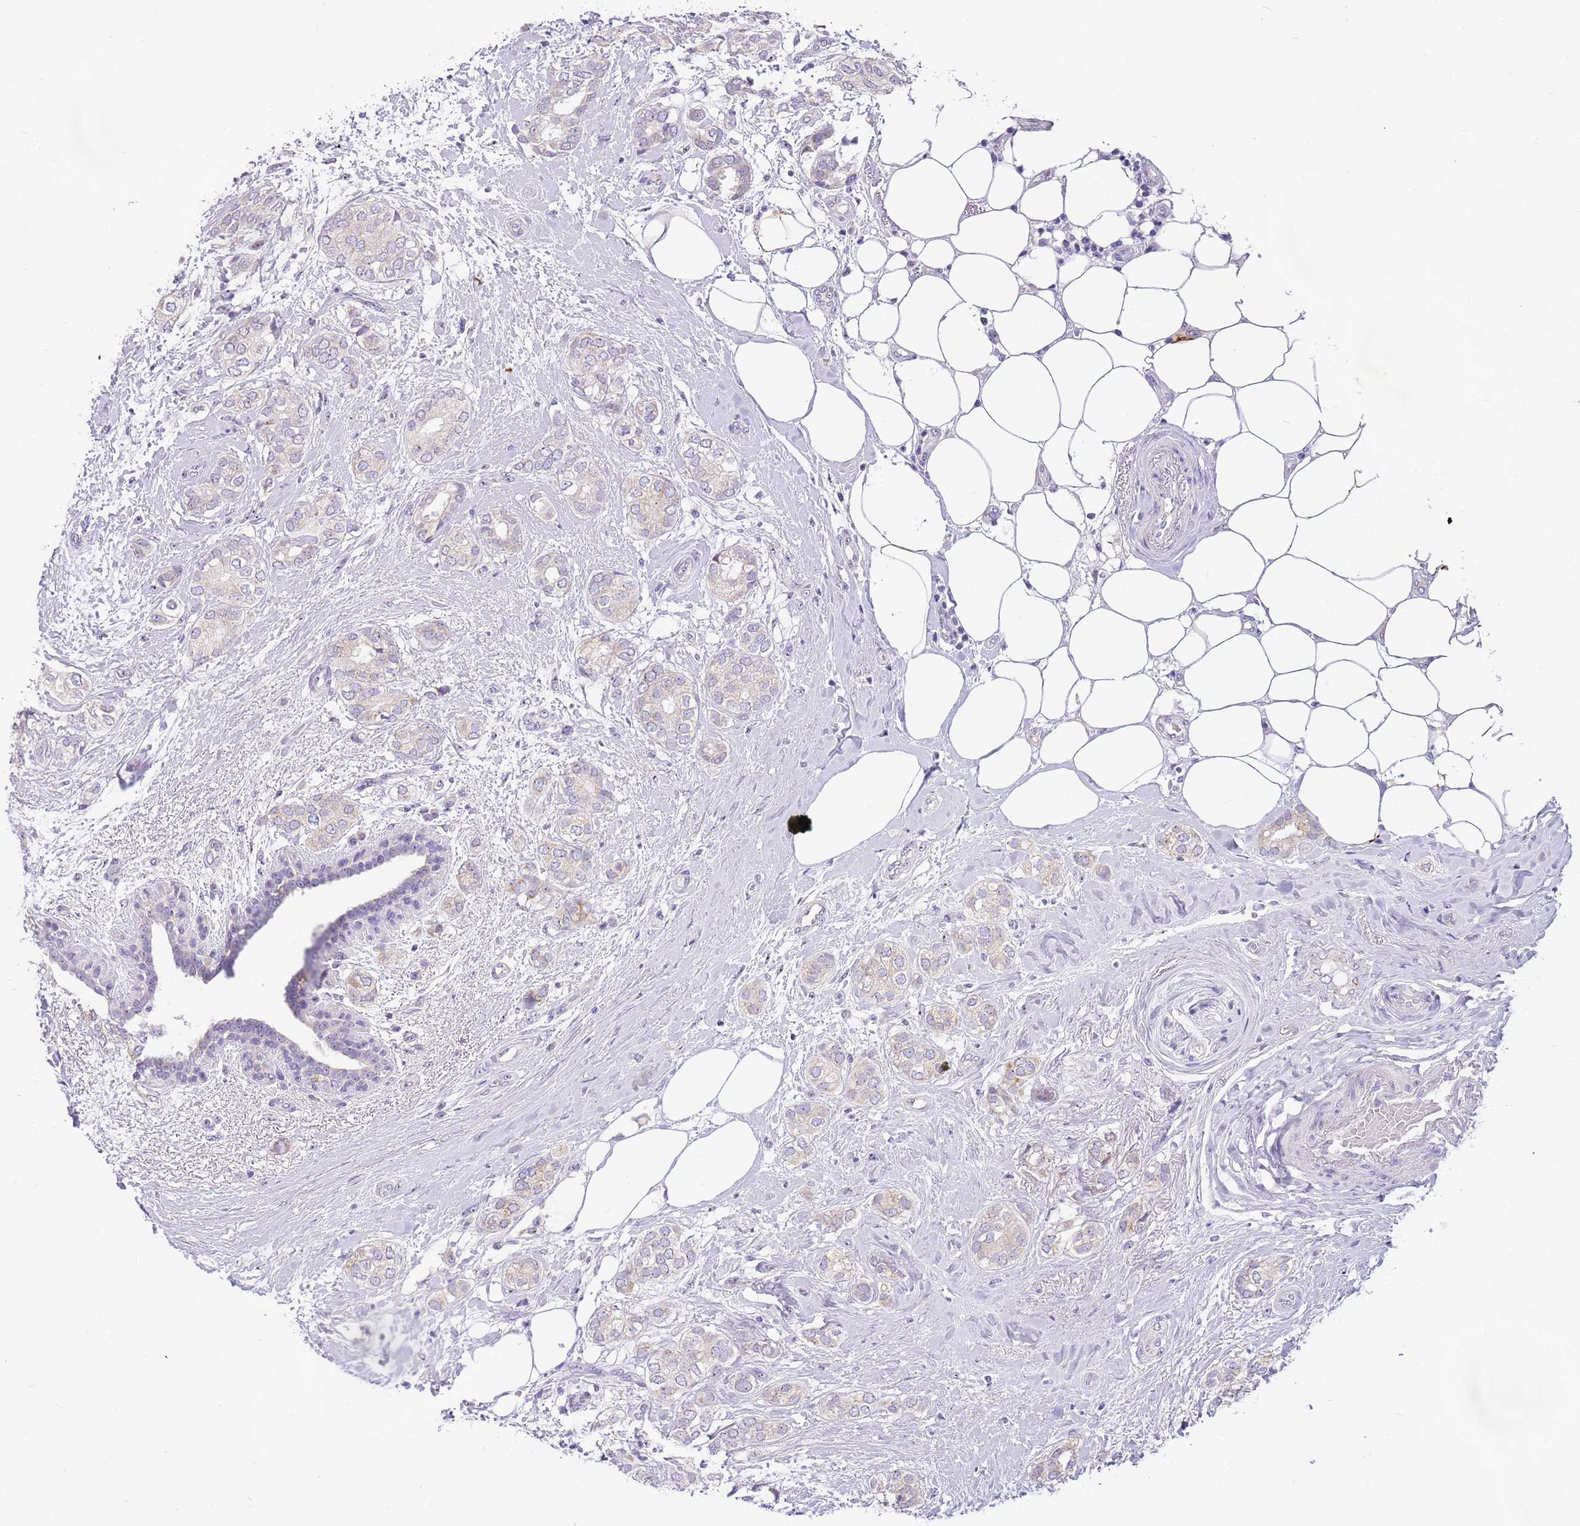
{"staining": {"intensity": "negative", "quantity": "none", "location": "none"}, "tissue": "breast cancer", "cell_type": "Tumor cells", "image_type": "cancer", "snomed": [{"axis": "morphology", "description": "Duct carcinoma"}, {"axis": "topography", "description": "Breast"}], "caption": "Tumor cells show no significant protein positivity in infiltrating ductal carcinoma (breast).", "gene": "DNAJA3", "patient": {"sex": "female", "age": 73}}